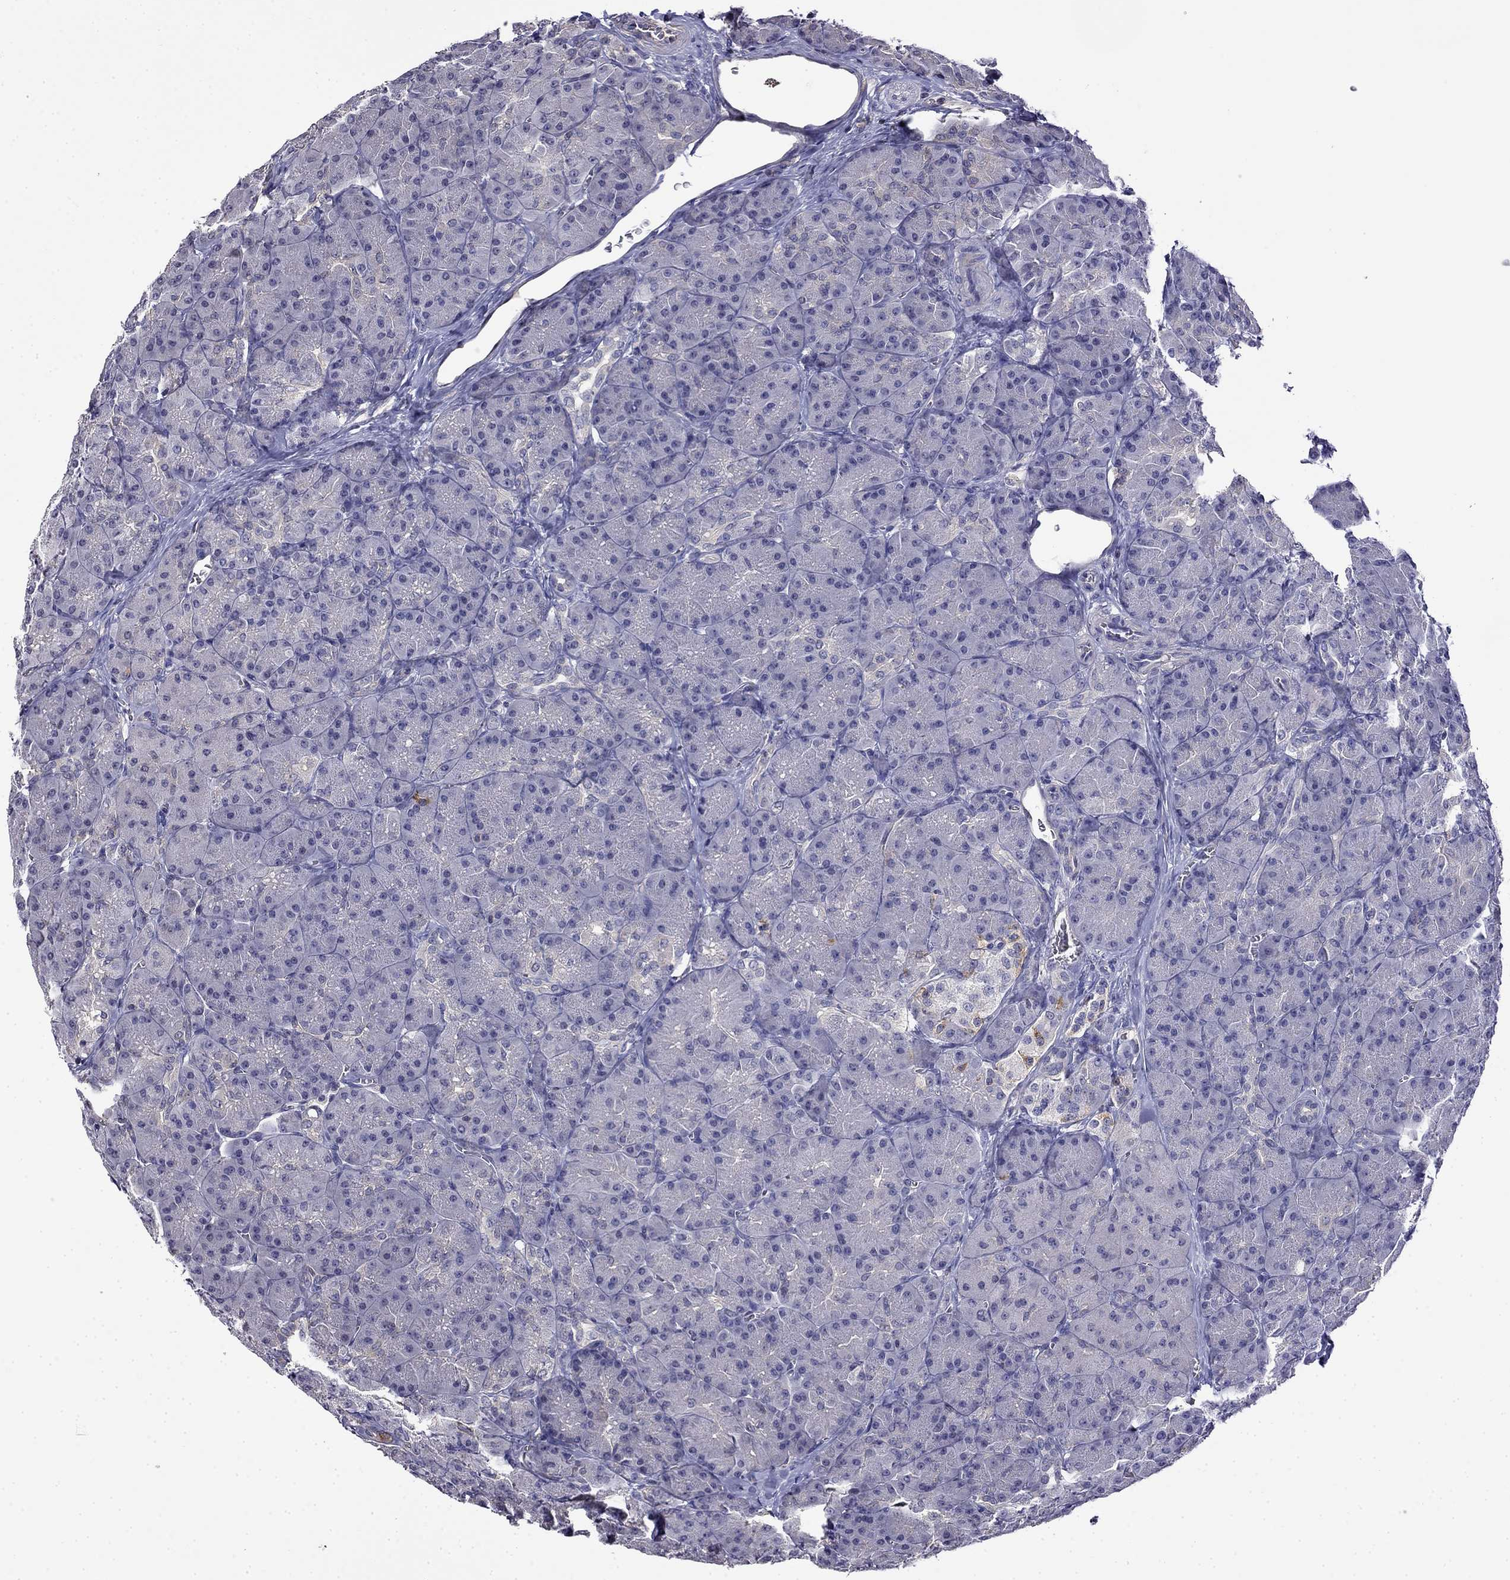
{"staining": {"intensity": "negative", "quantity": "none", "location": "none"}, "tissue": "pancreas", "cell_type": "Exocrine glandular cells", "image_type": "normal", "snomed": [{"axis": "morphology", "description": "Normal tissue, NOS"}, {"axis": "topography", "description": "Pancreas"}], "caption": "This image is of unremarkable pancreas stained with IHC to label a protein in brown with the nuclei are counter-stained blue. There is no staining in exocrine glandular cells. (DAB immunohistochemistry visualized using brightfield microscopy, high magnification).", "gene": "GUCA1B", "patient": {"sex": "male", "age": 57}}